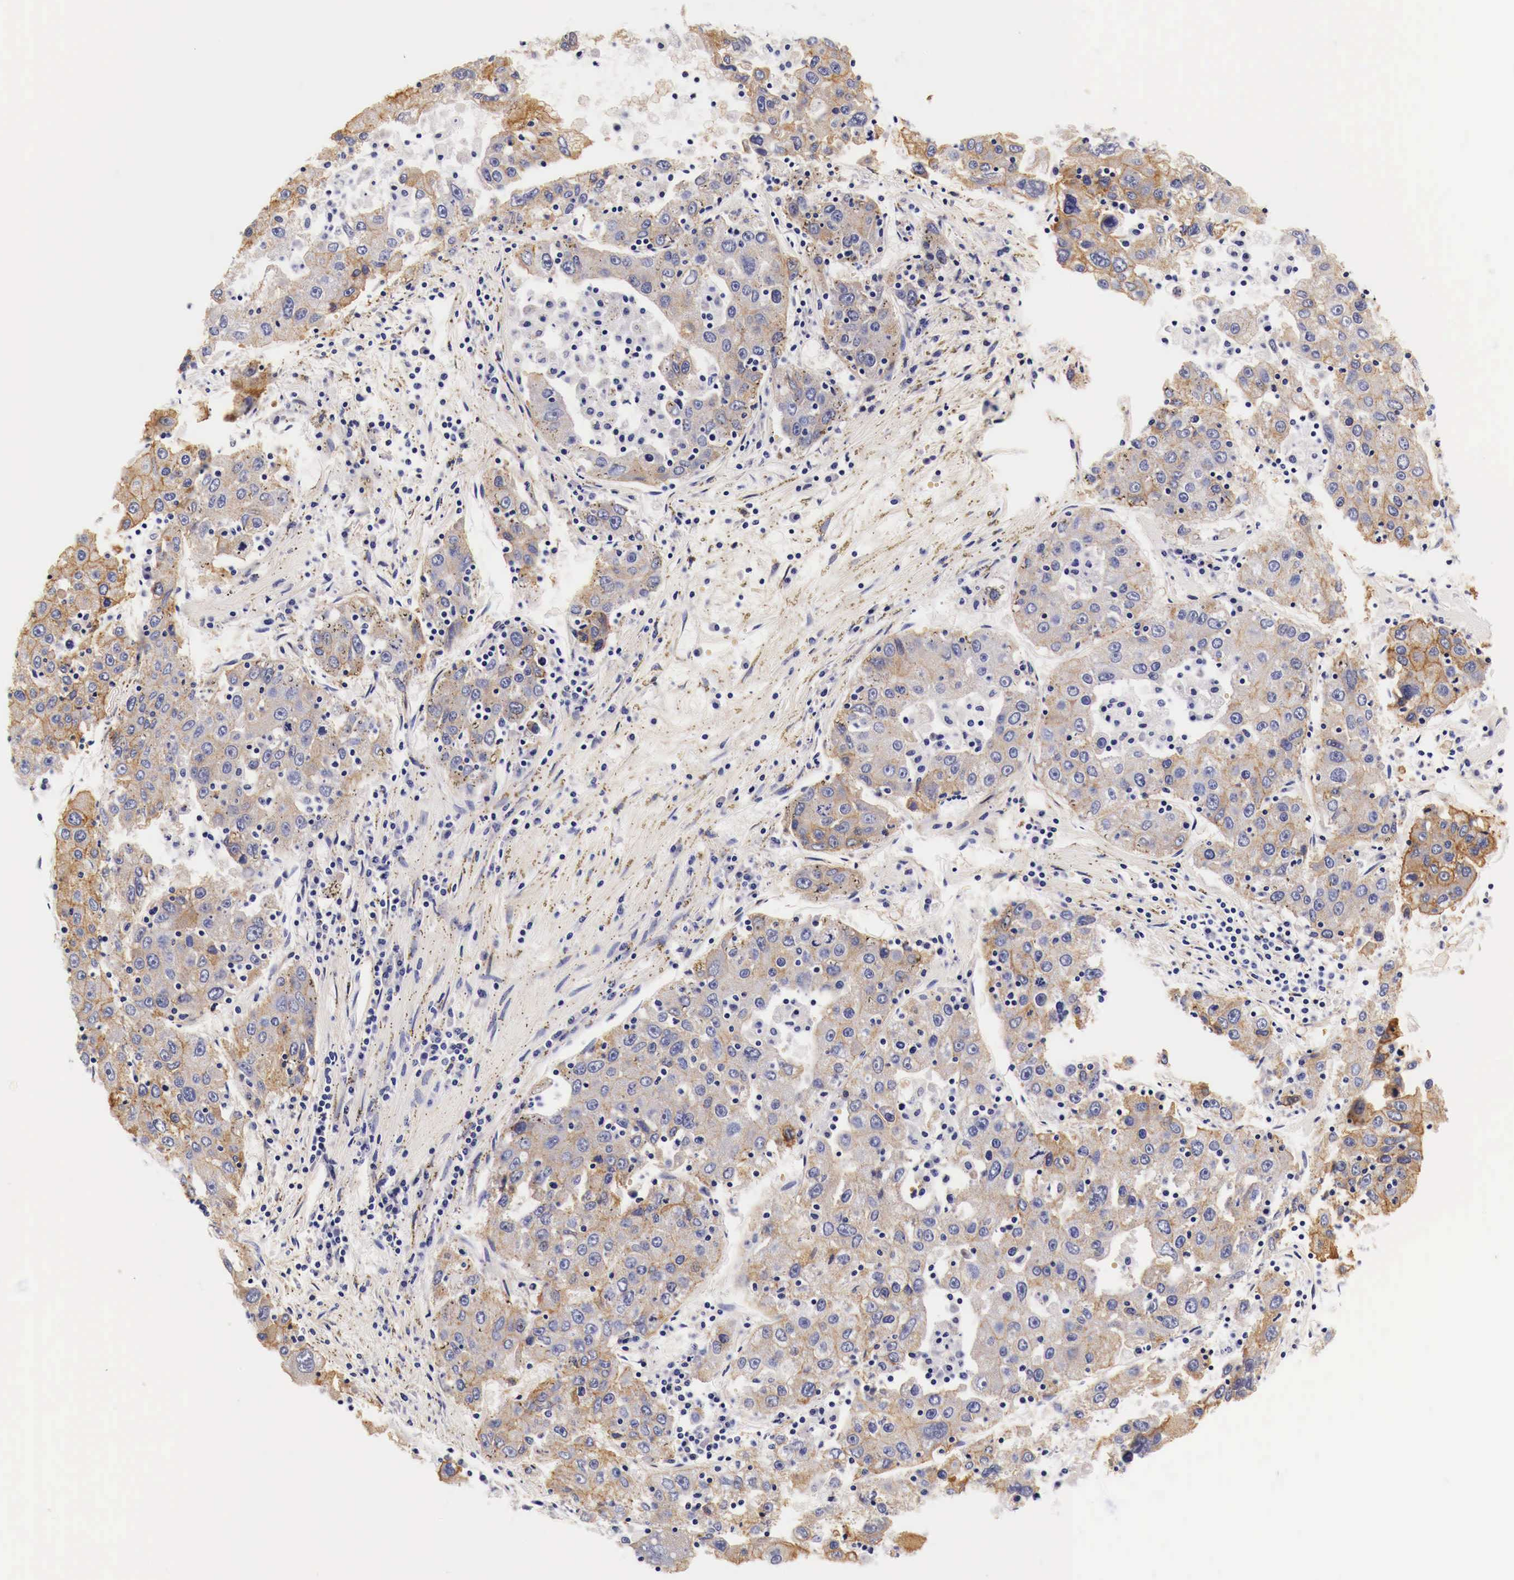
{"staining": {"intensity": "moderate", "quantity": ">75%", "location": "cytoplasmic/membranous"}, "tissue": "liver cancer", "cell_type": "Tumor cells", "image_type": "cancer", "snomed": [{"axis": "morphology", "description": "Carcinoma, Hepatocellular, NOS"}, {"axis": "topography", "description": "Liver"}], "caption": "Immunohistochemical staining of human hepatocellular carcinoma (liver) demonstrates medium levels of moderate cytoplasmic/membranous expression in about >75% of tumor cells.", "gene": "EGFR", "patient": {"sex": "male", "age": 49}}